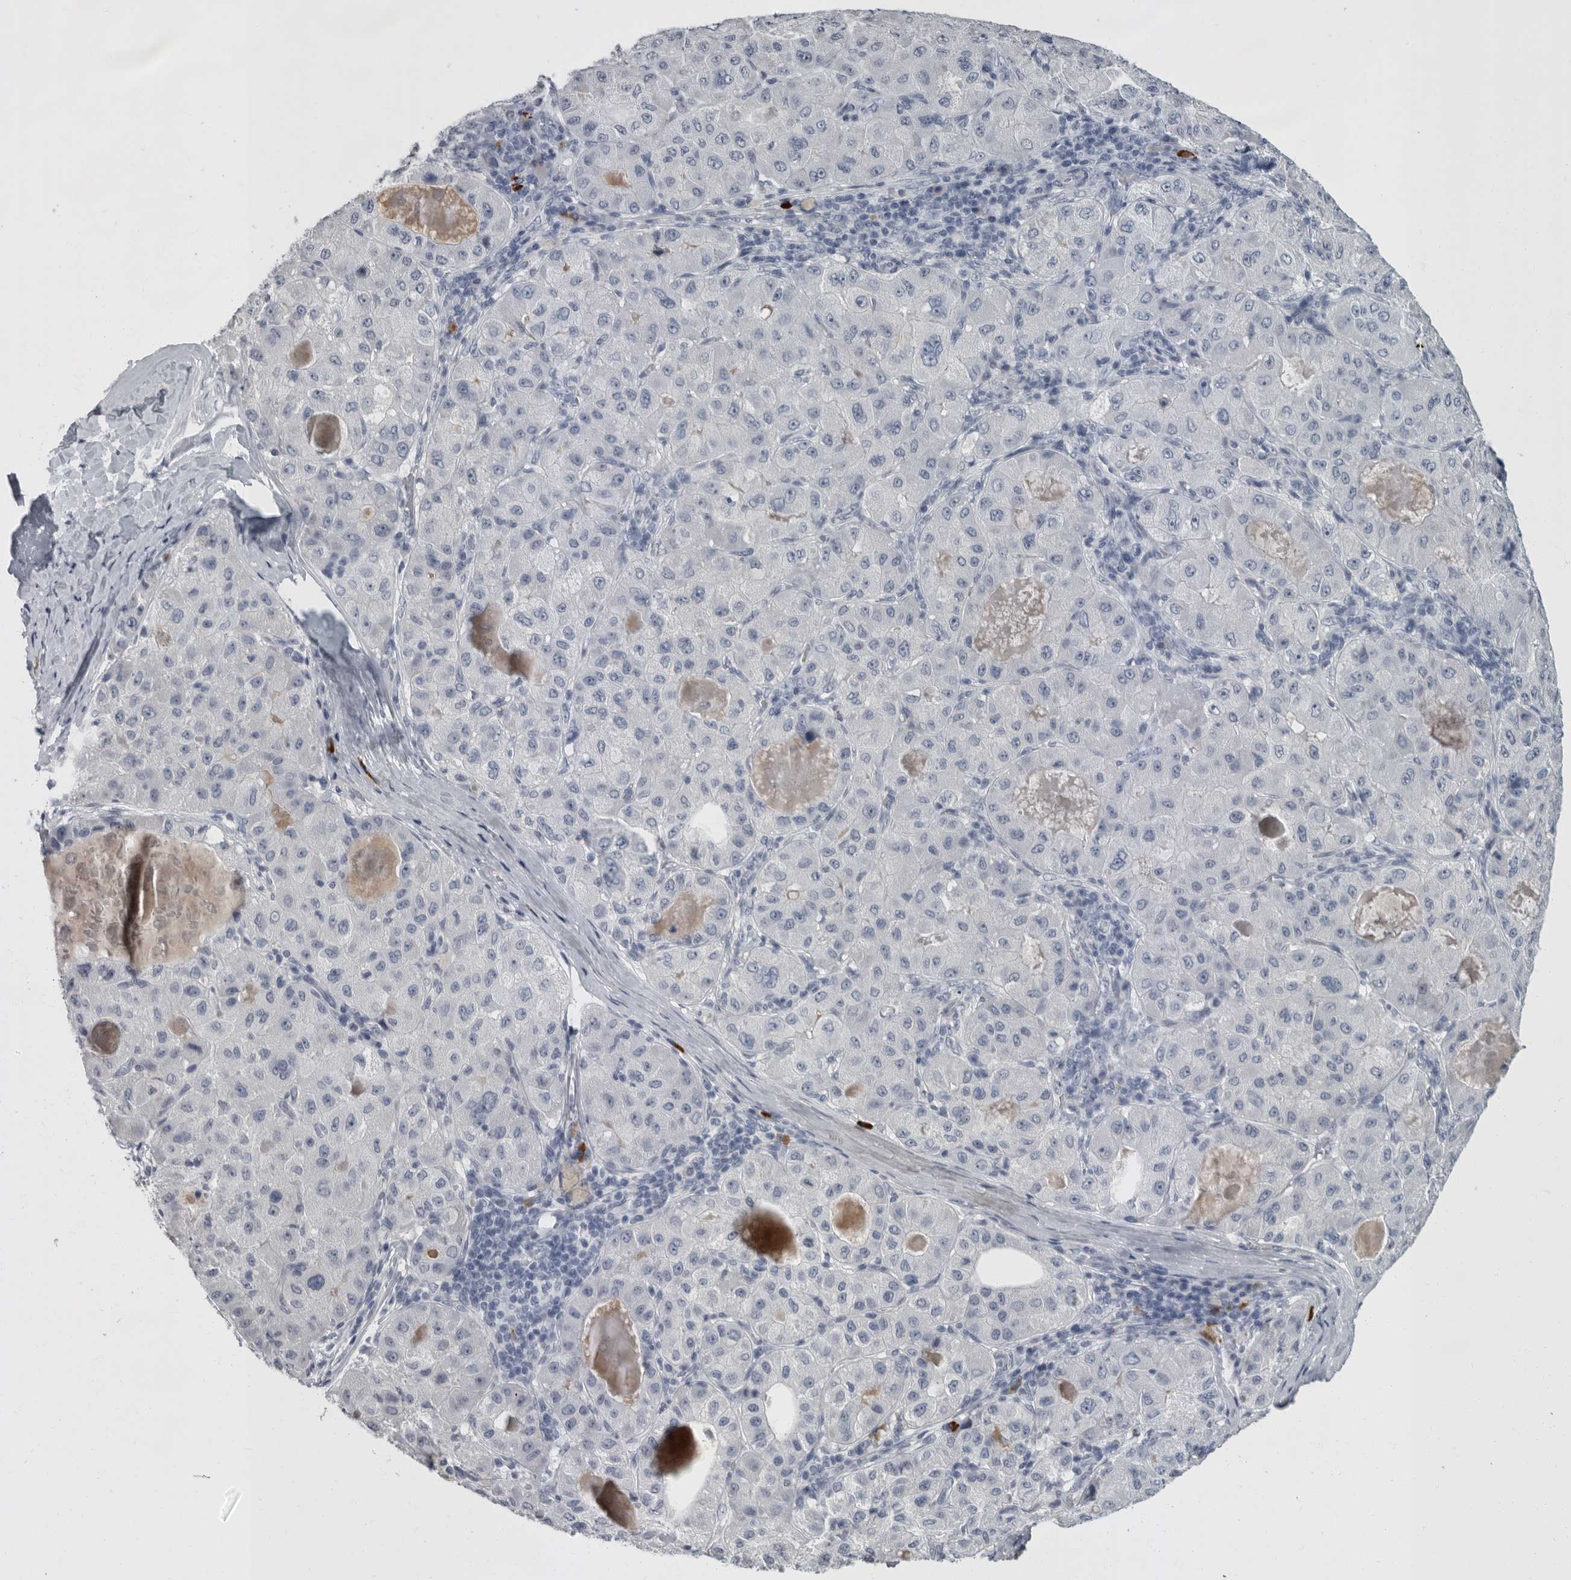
{"staining": {"intensity": "negative", "quantity": "none", "location": "none"}, "tissue": "liver cancer", "cell_type": "Tumor cells", "image_type": "cancer", "snomed": [{"axis": "morphology", "description": "Carcinoma, Hepatocellular, NOS"}, {"axis": "topography", "description": "Liver"}], "caption": "This is an immunohistochemistry (IHC) histopathology image of liver cancer. There is no expression in tumor cells.", "gene": "SLC25A39", "patient": {"sex": "male", "age": 80}}